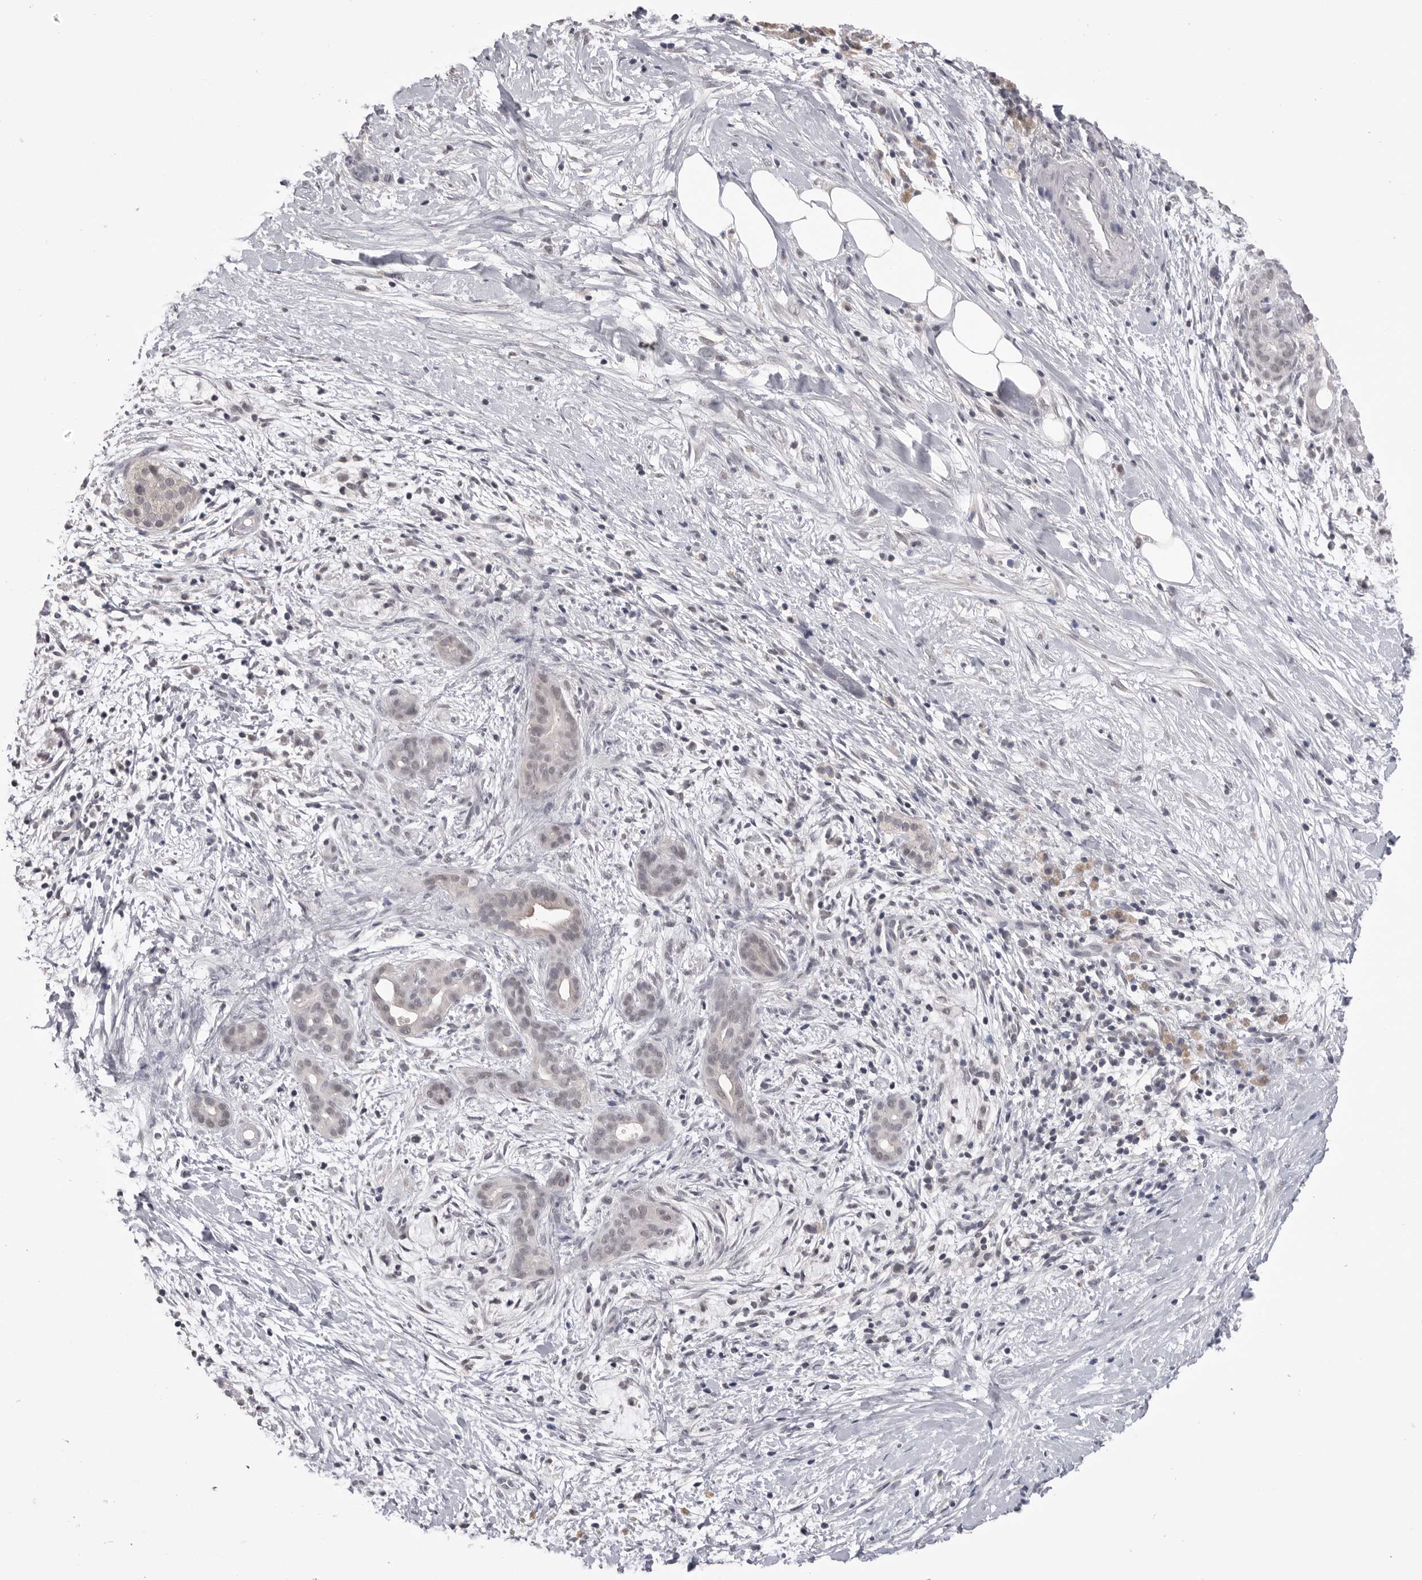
{"staining": {"intensity": "negative", "quantity": "none", "location": "none"}, "tissue": "pancreatic cancer", "cell_type": "Tumor cells", "image_type": "cancer", "snomed": [{"axis": "morphology", "description": "Adenocarcinoma, NOS"}, {"axis": "topography", "description": "Pancreas"}], "caption": "DAB immunohistochemical staining of pancreatic adenocarcinoma shows no significant positivity in tumor cells.", "gene": "DLG2", "patient": {"sex": "male", "age": 58}}